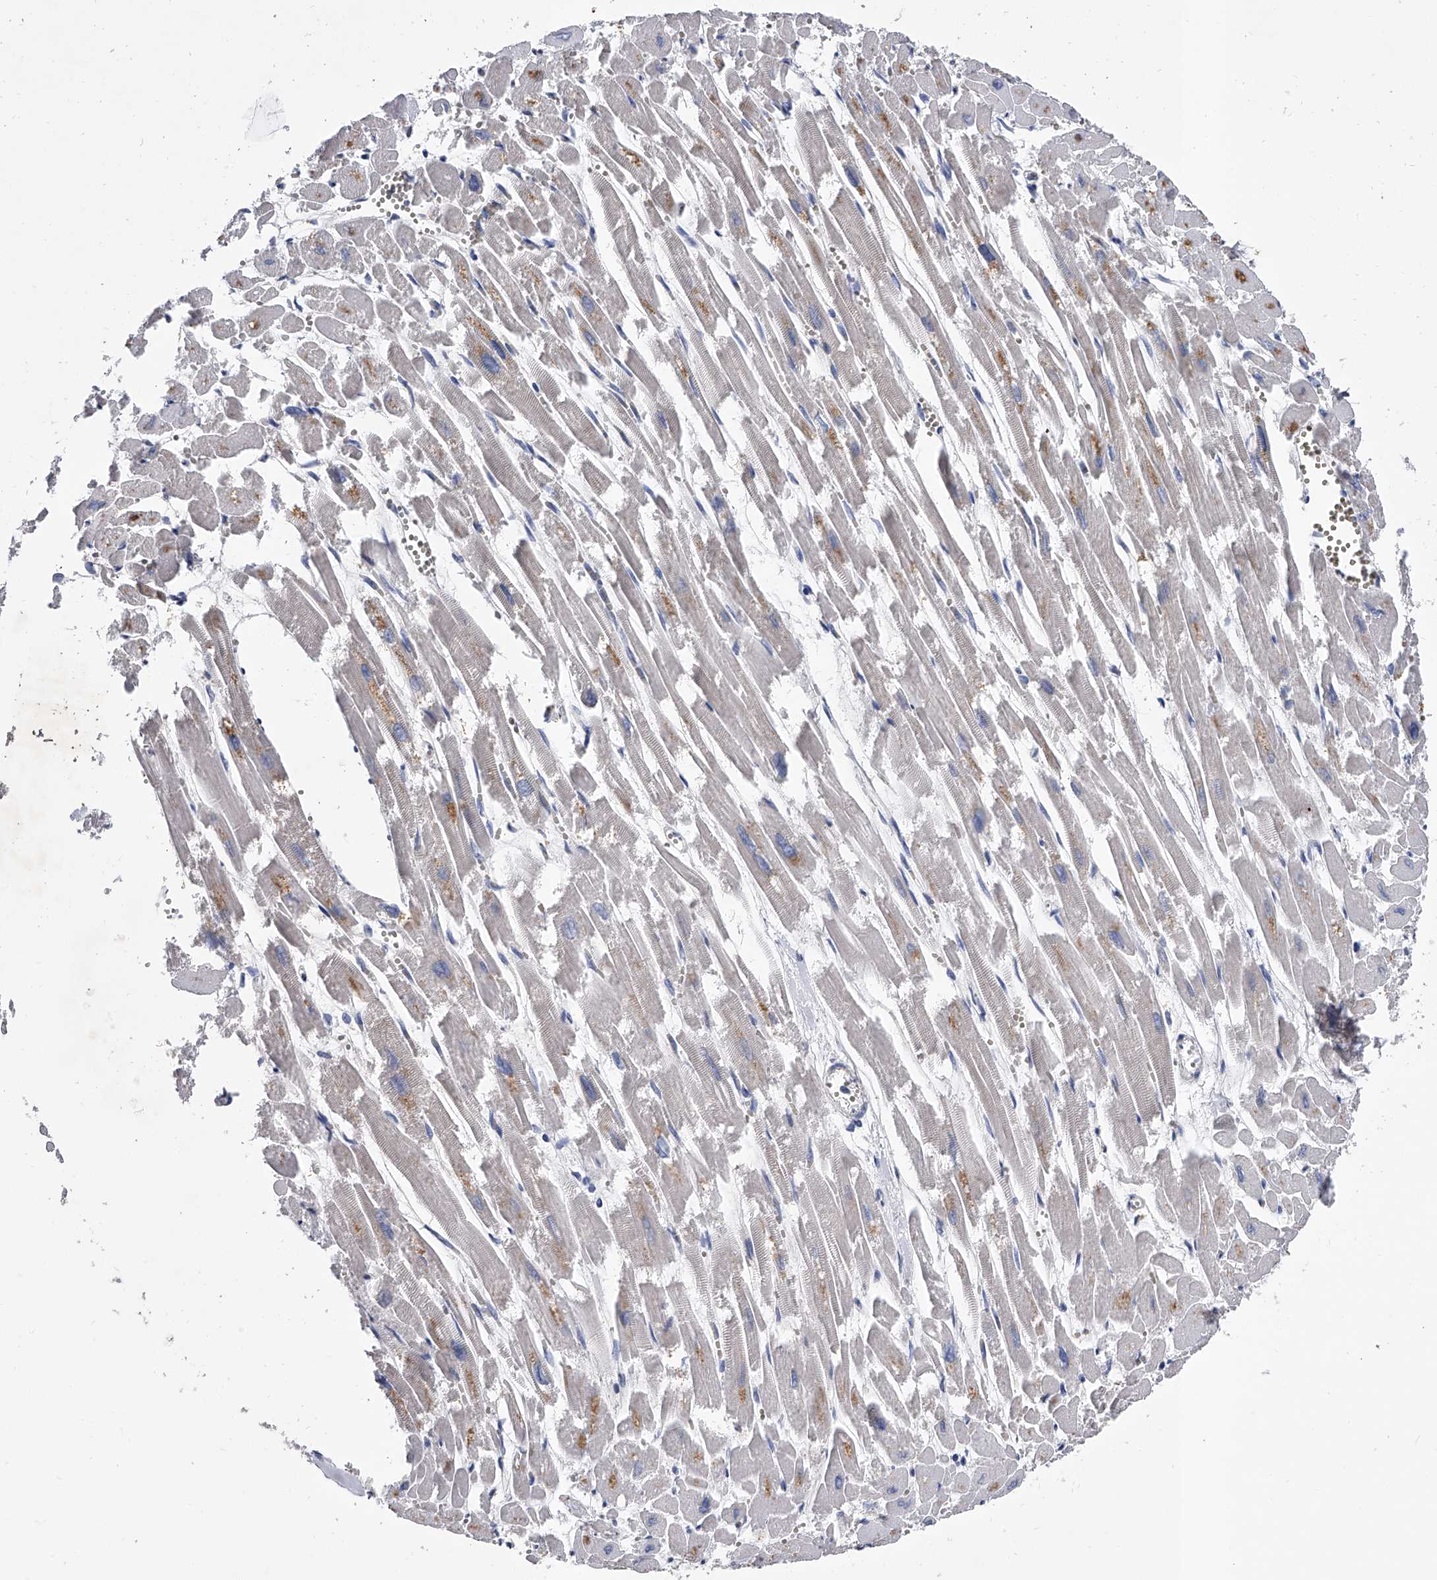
{"staining": {"intensity": "moderate", "quantity": "<25%", "location": "cytoplasmic/membranous"}, "tissue": "heart muscle", "cell_type": "Cardiomyocytes", "image_type": "normal", "snomed": [{"axis": "morphology", "description": "Normal tissue, NOS"}, {"axis": "topography", "description": "Heart"}], "caption": "Benign heart muscle displays moderate cytoplasmic/membranous staining in approximately <25% of cardiomyocytes, visualized by immunohistochemistry.", "gene": "EFCAB7", "patient": {"sex": "male", "age": 54}}